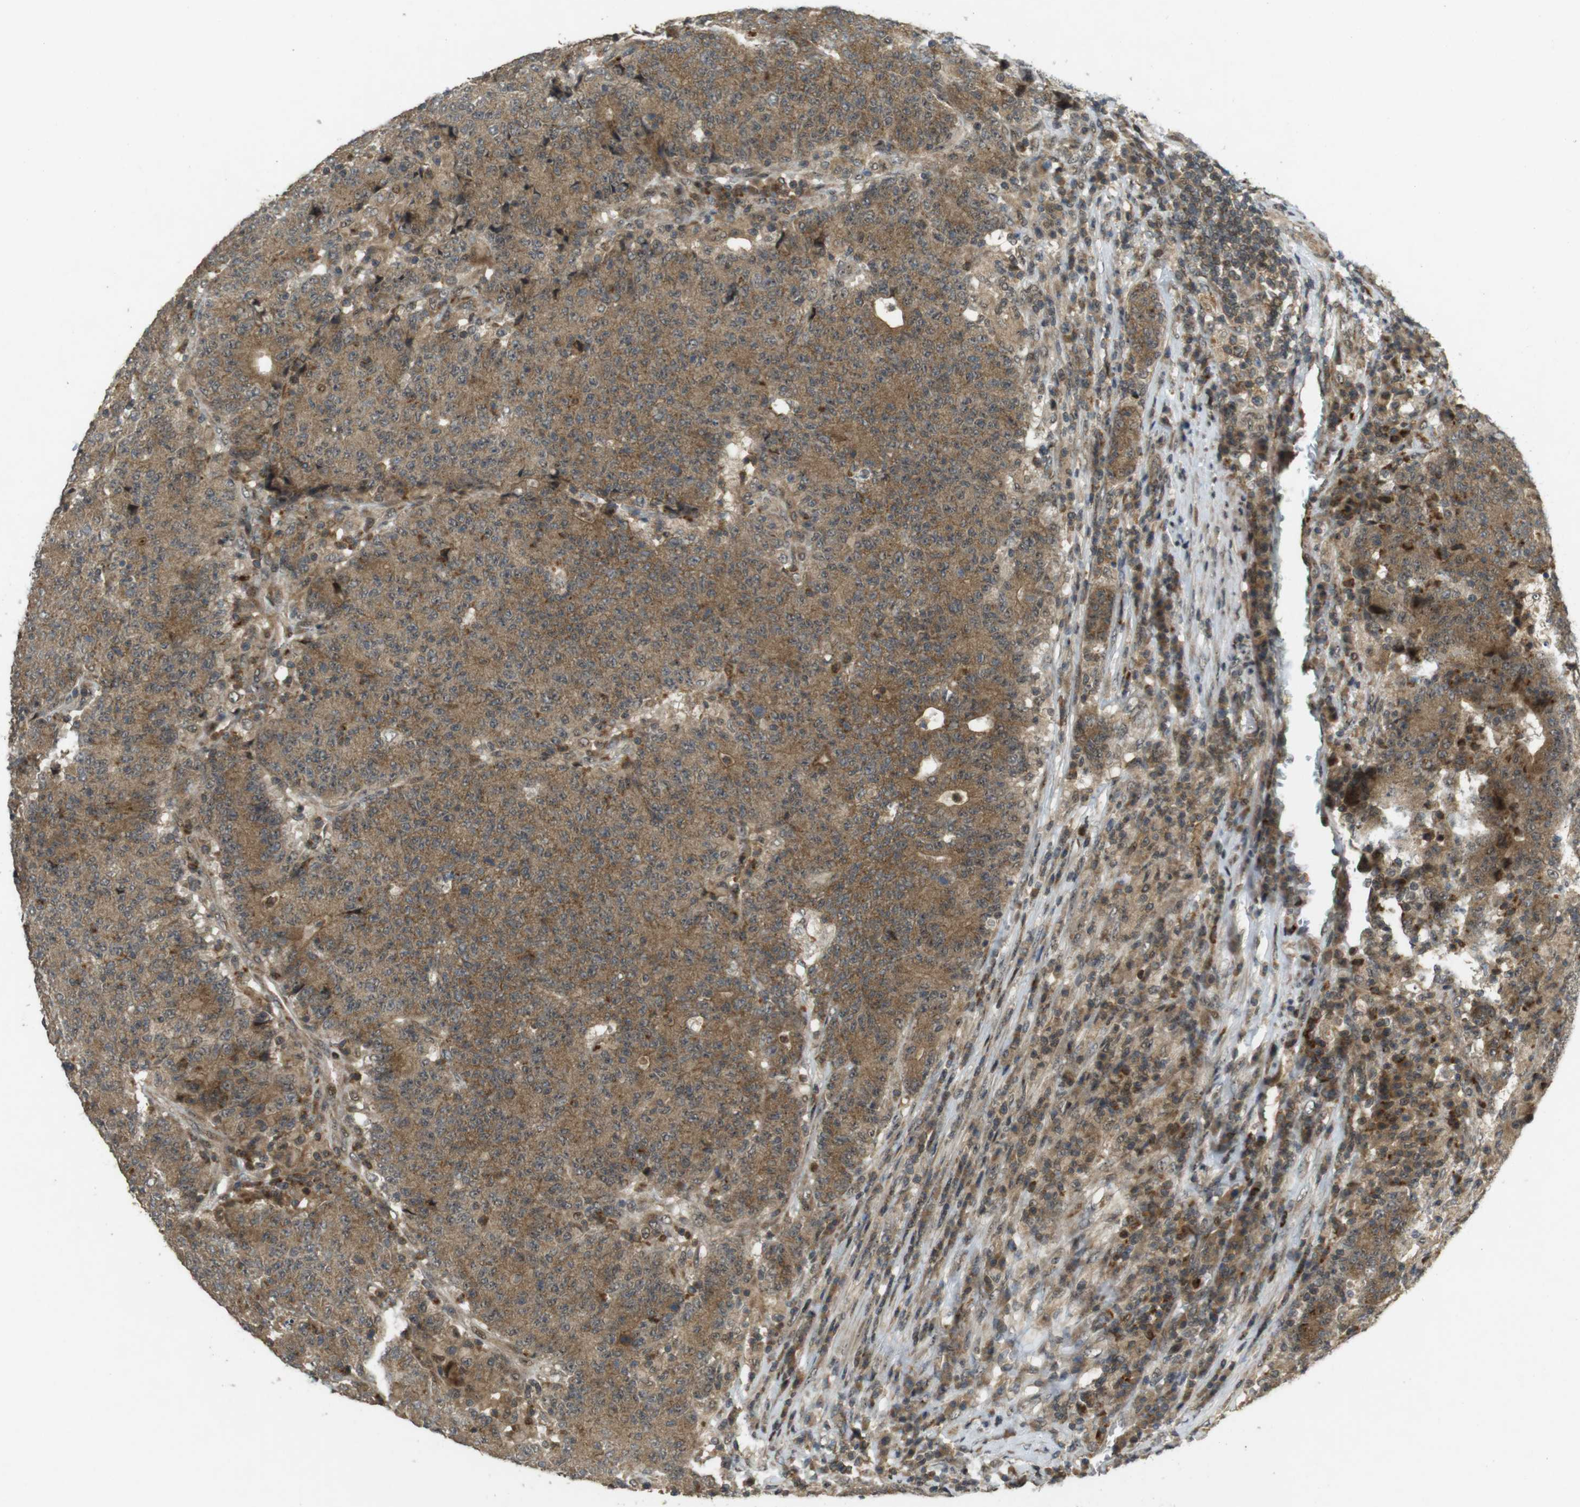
{"staining": {"intensity": "moderate", "quantity": ">75%", "location": "cytoplasmic/membranous"}, "tissue": "colorectal cancer", "cell_type": "Tumor cells", "image_type": "cancer", "snomed": [{"axis": "morphology", "description": "Normal tissue, NOS"}, {"axis": "morphology", "description": "Adenocarcinoma, NOS"}, {"axis": "topography", "description": "Colon"}], "caption": "Brown immunohistochemical staining in colorectal cancer reveals moderate cytoplasmic/membranous positivity in approximately >75% of tumor cells.", "gene": "TMX3", "patient": {"sex": "female", "age": 75}}